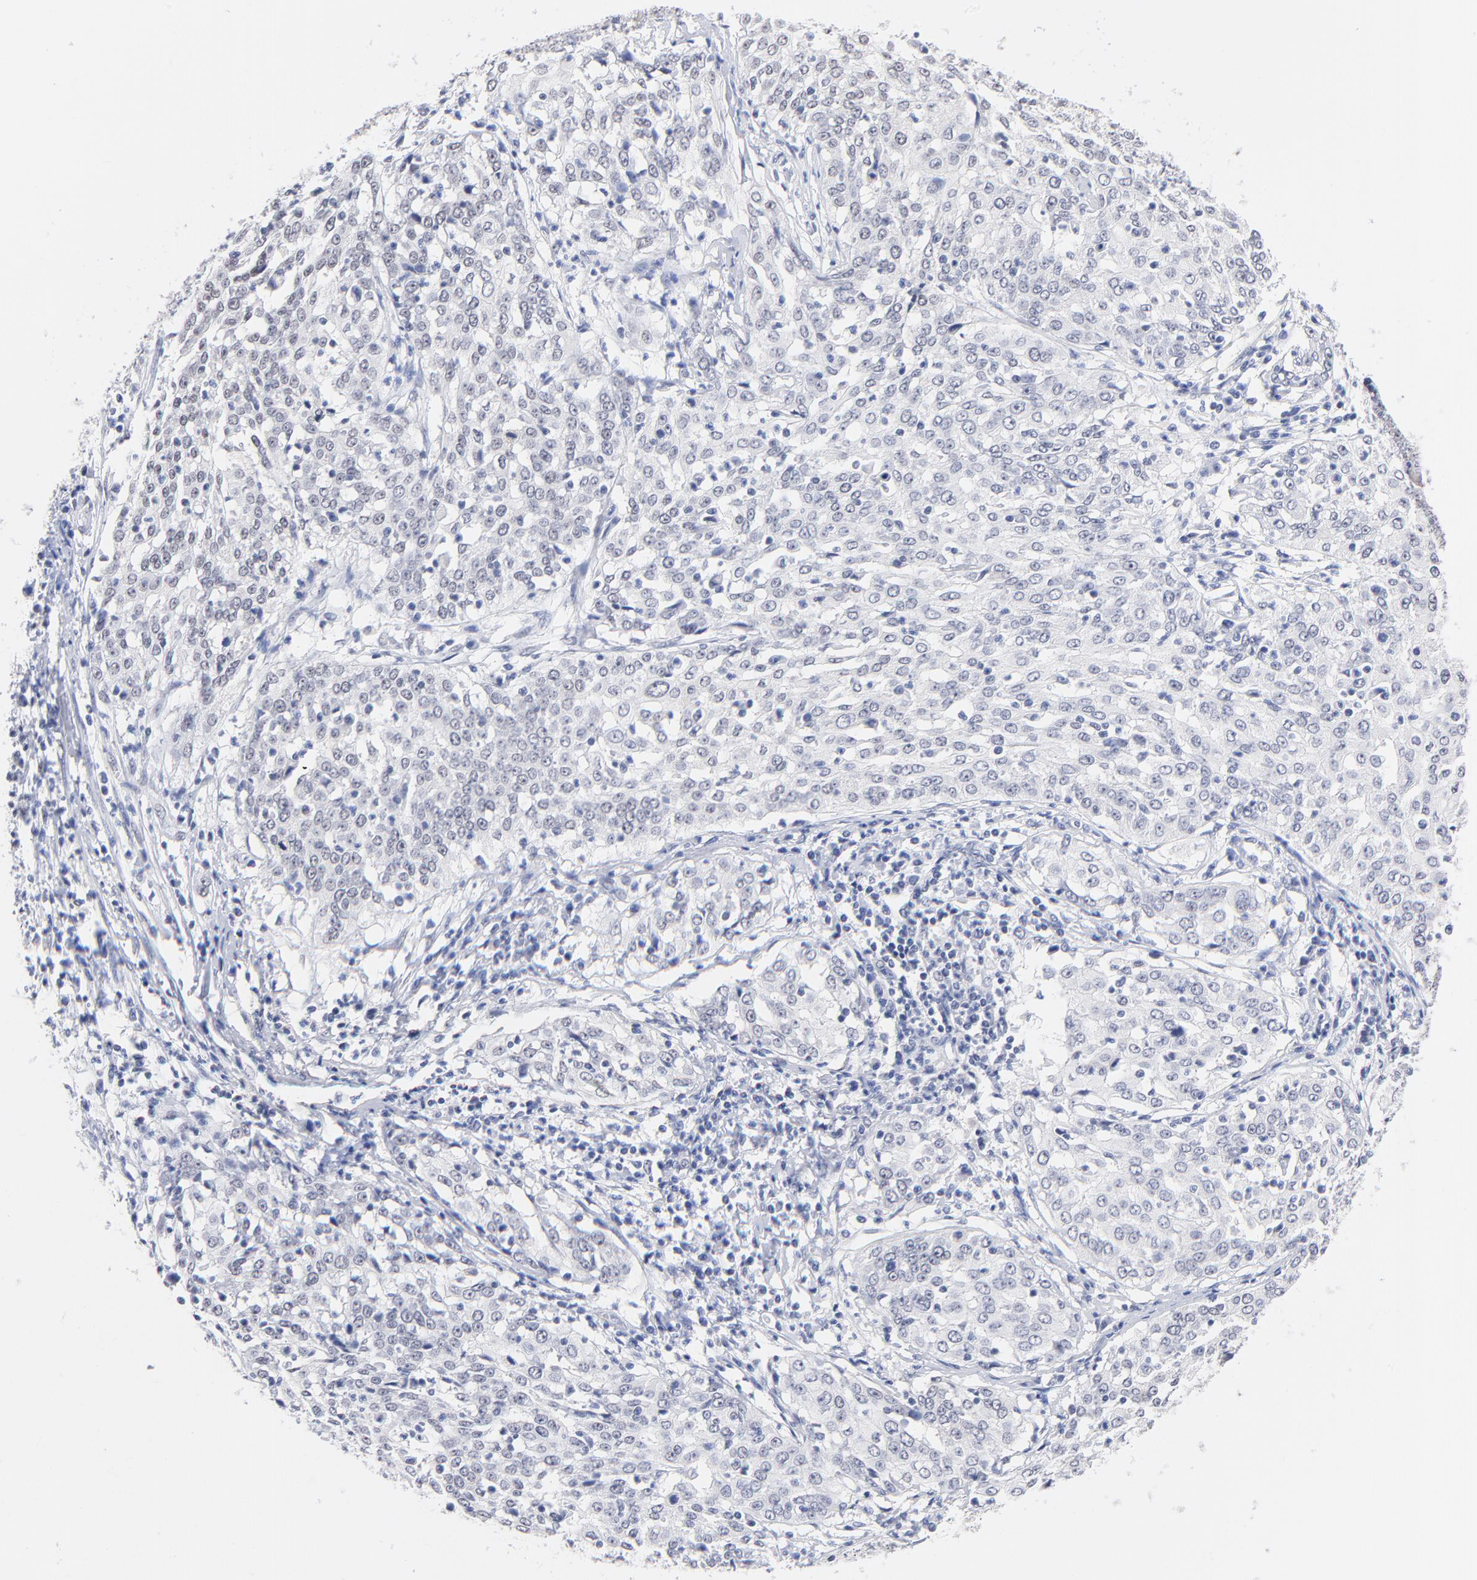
{"staining": {"intensity": "negative", "quantity": "none", "location": "none"}, "tissue": "cervical cancer", "cell_type": "Tumor cells", "image_type": "cancer", "snomed": [{"axis": "morphology", "description": "Squamous cell carcinoma, NOS"}, {"axis": "topography", "description": "Cervix"}], "caption": "An immunohistochemistry micrograph of cervical squamous cell carcinoma is shown. There is no staining in tumor cells of cervical squamous cell carcinoma.", "gene": "ZNF74", "patient": {"sex": "female", "age": 39}}